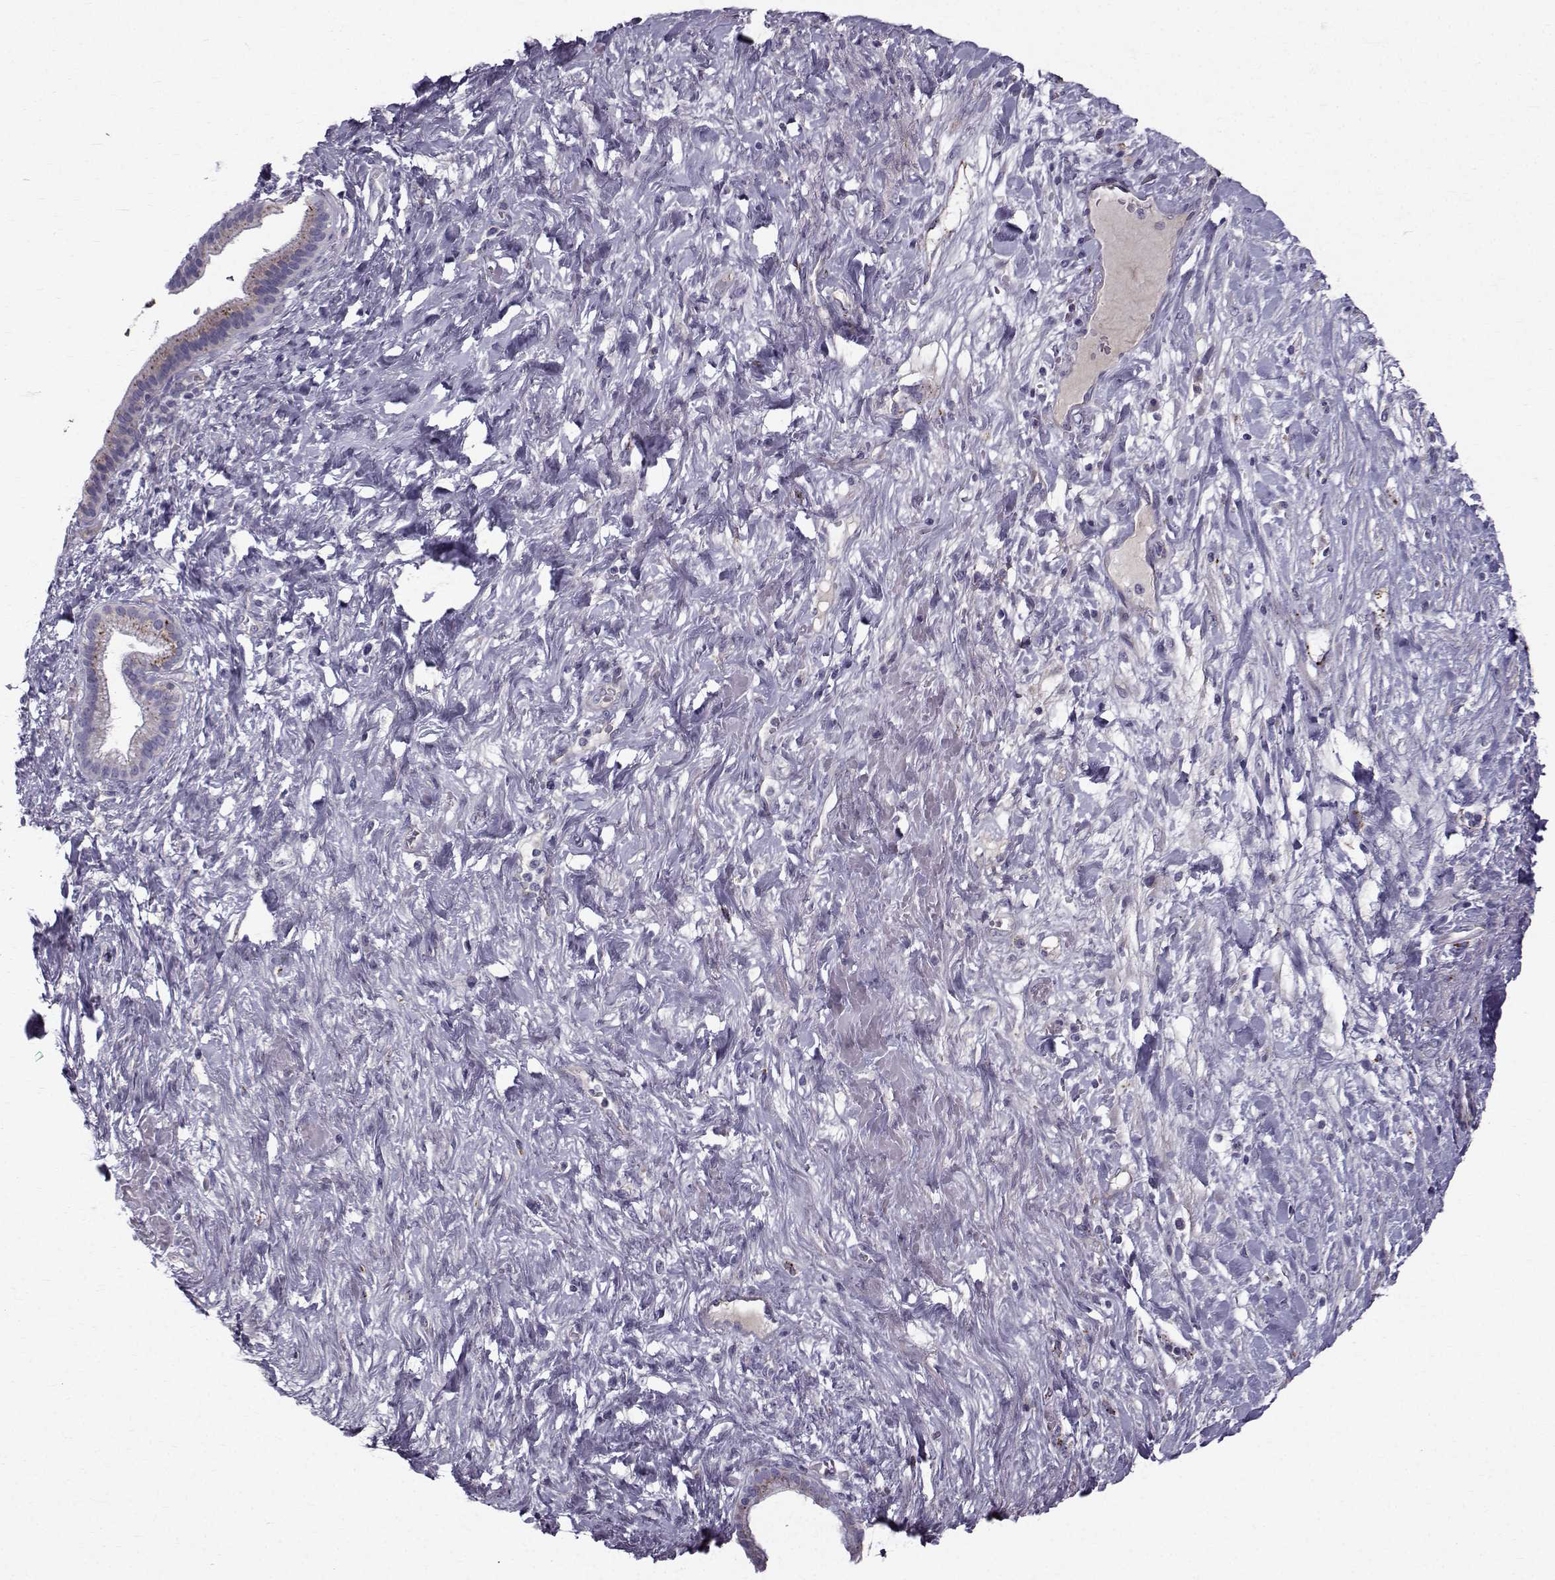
{"staining": {"intensity": "moderate", "quantity": "25%-75%", "location": "cytoplasmic/membranous"}, "tissue": "pancreatic cancer", "cell_type": "Tumor cells", "image_type": "cancer", "snomed": [{"axis": "morphology", "description": "Adenocarcinoma, NOS"}, {"axis": "topography", "description": "Pancreas"}], "caption": "IHC micrograph of pancreatic cancer stained for a protein (brown), which shows medium levels of moderate cytoplasmic/membranous positivity in approximately 25%-75% of tumor cells.", "gene": "CALCR", "patient": {"sex": "male", "age": 44}}